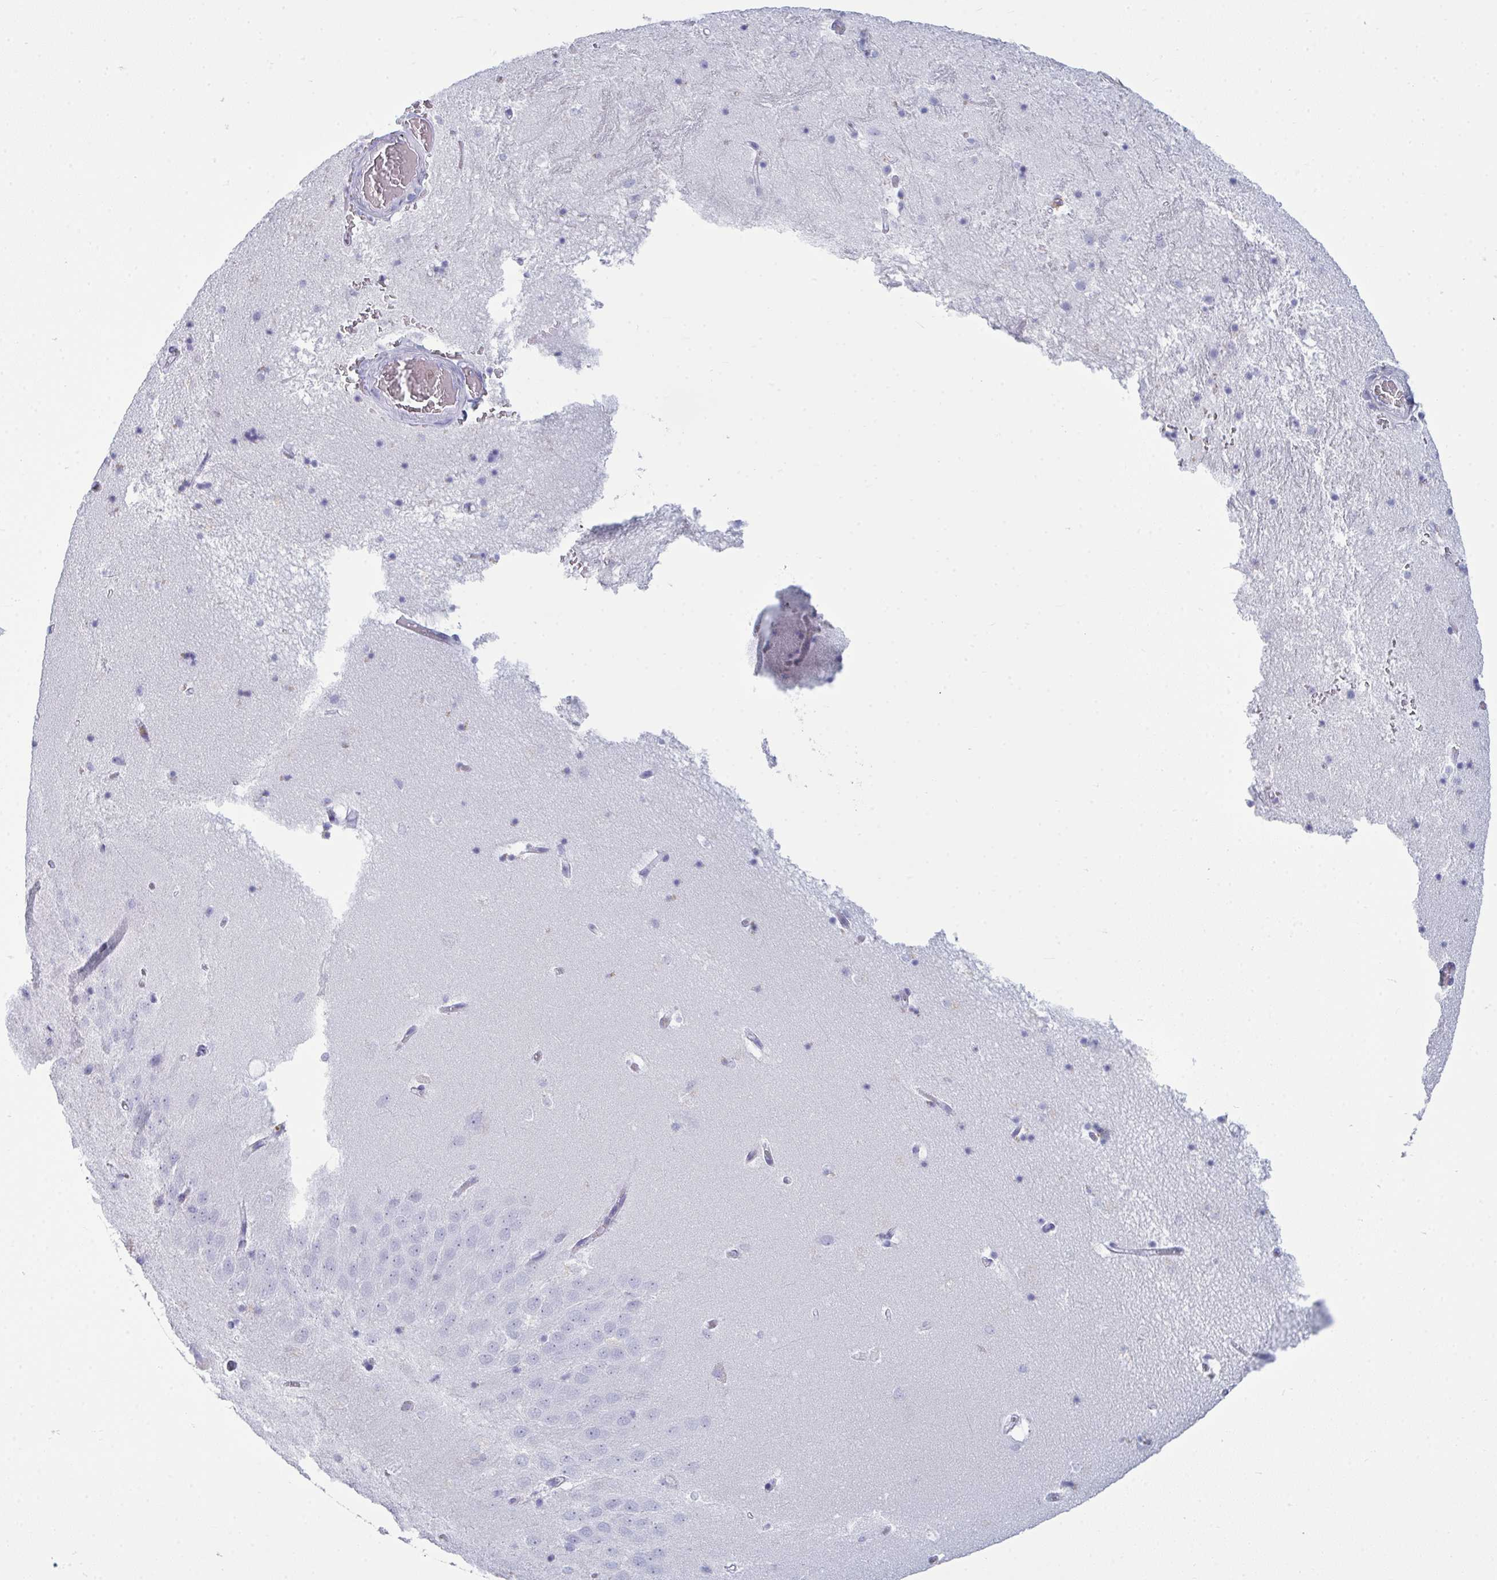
{"staining": {"intensity": "negative", "quantity": "none", "location": "none"}, "tissue": "hippocampus", "cell_type": "Glial cells", "image_type": "normal", "snomed": [{"axis": "morphology", "description": "Normal tissue, NOS"}, {"axis": "topography", "description": "Hippocampus"}], "caption": "Immunohistochemistry (IHC) of unremarkable human hippocampus exhibits no expression in glial cells.", "gene": "SERPINB10", "patient": {"sex": "male", "age": 58}}